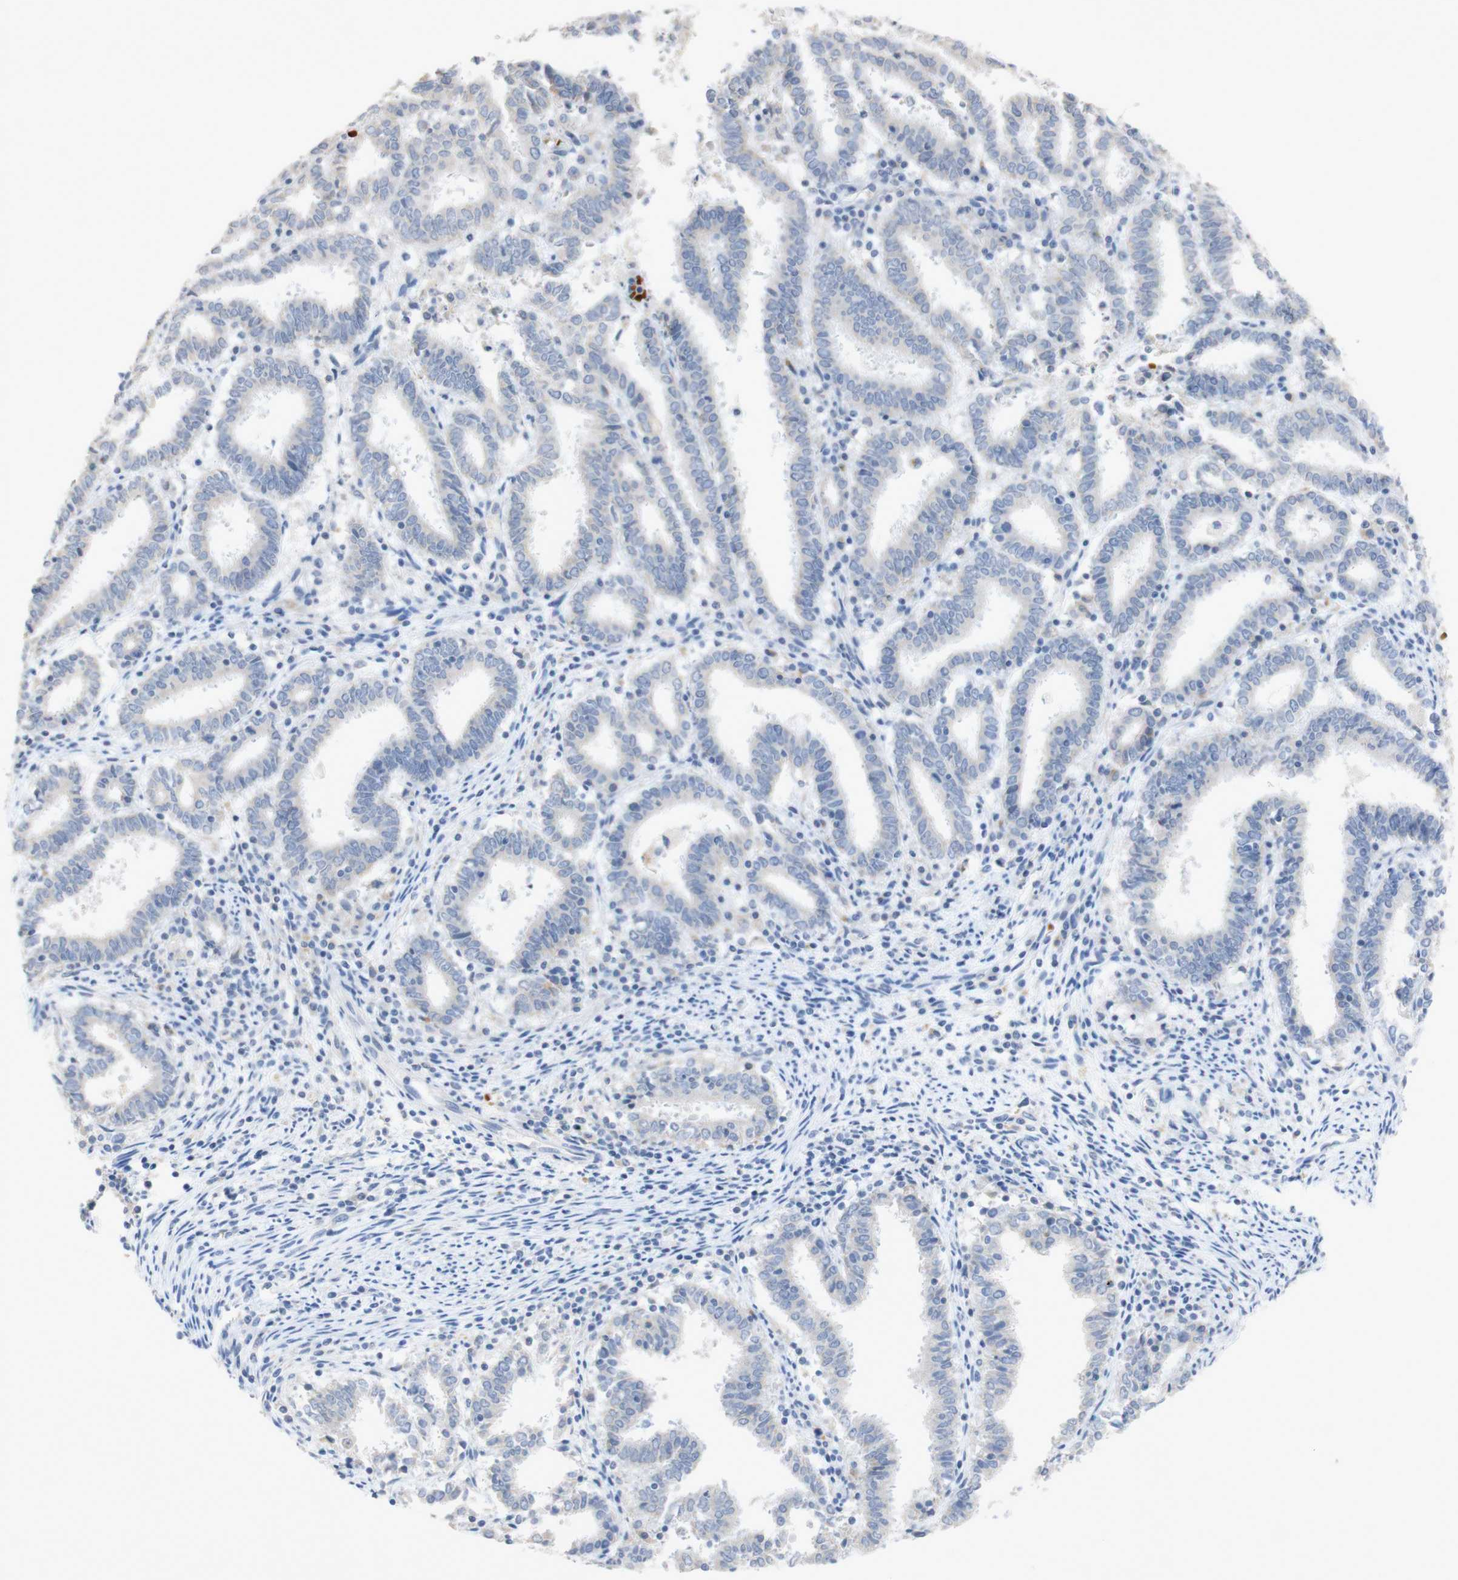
{"staining": {"intensity": "negative", "quantity": "none", "location": "none"}, "tissue": "endometrial cancer", "cell_type": "Tumor cells", "image_type": "cancer", "snomed": [{"axis": "morphology", "description": "Adenocarcinoma, NOS"}, {"axis": "topography", "description": "Uterus"}], "caption": "A high-resolution image shows IHC staining of endometrial cancer, which exhibits no significant positivity in tumor cells. (Immunohistochemistry (ihc), brightfield microscopy, high magnification).", "gene": "EPO", "patient": {"sex": "female", "age": 83}}